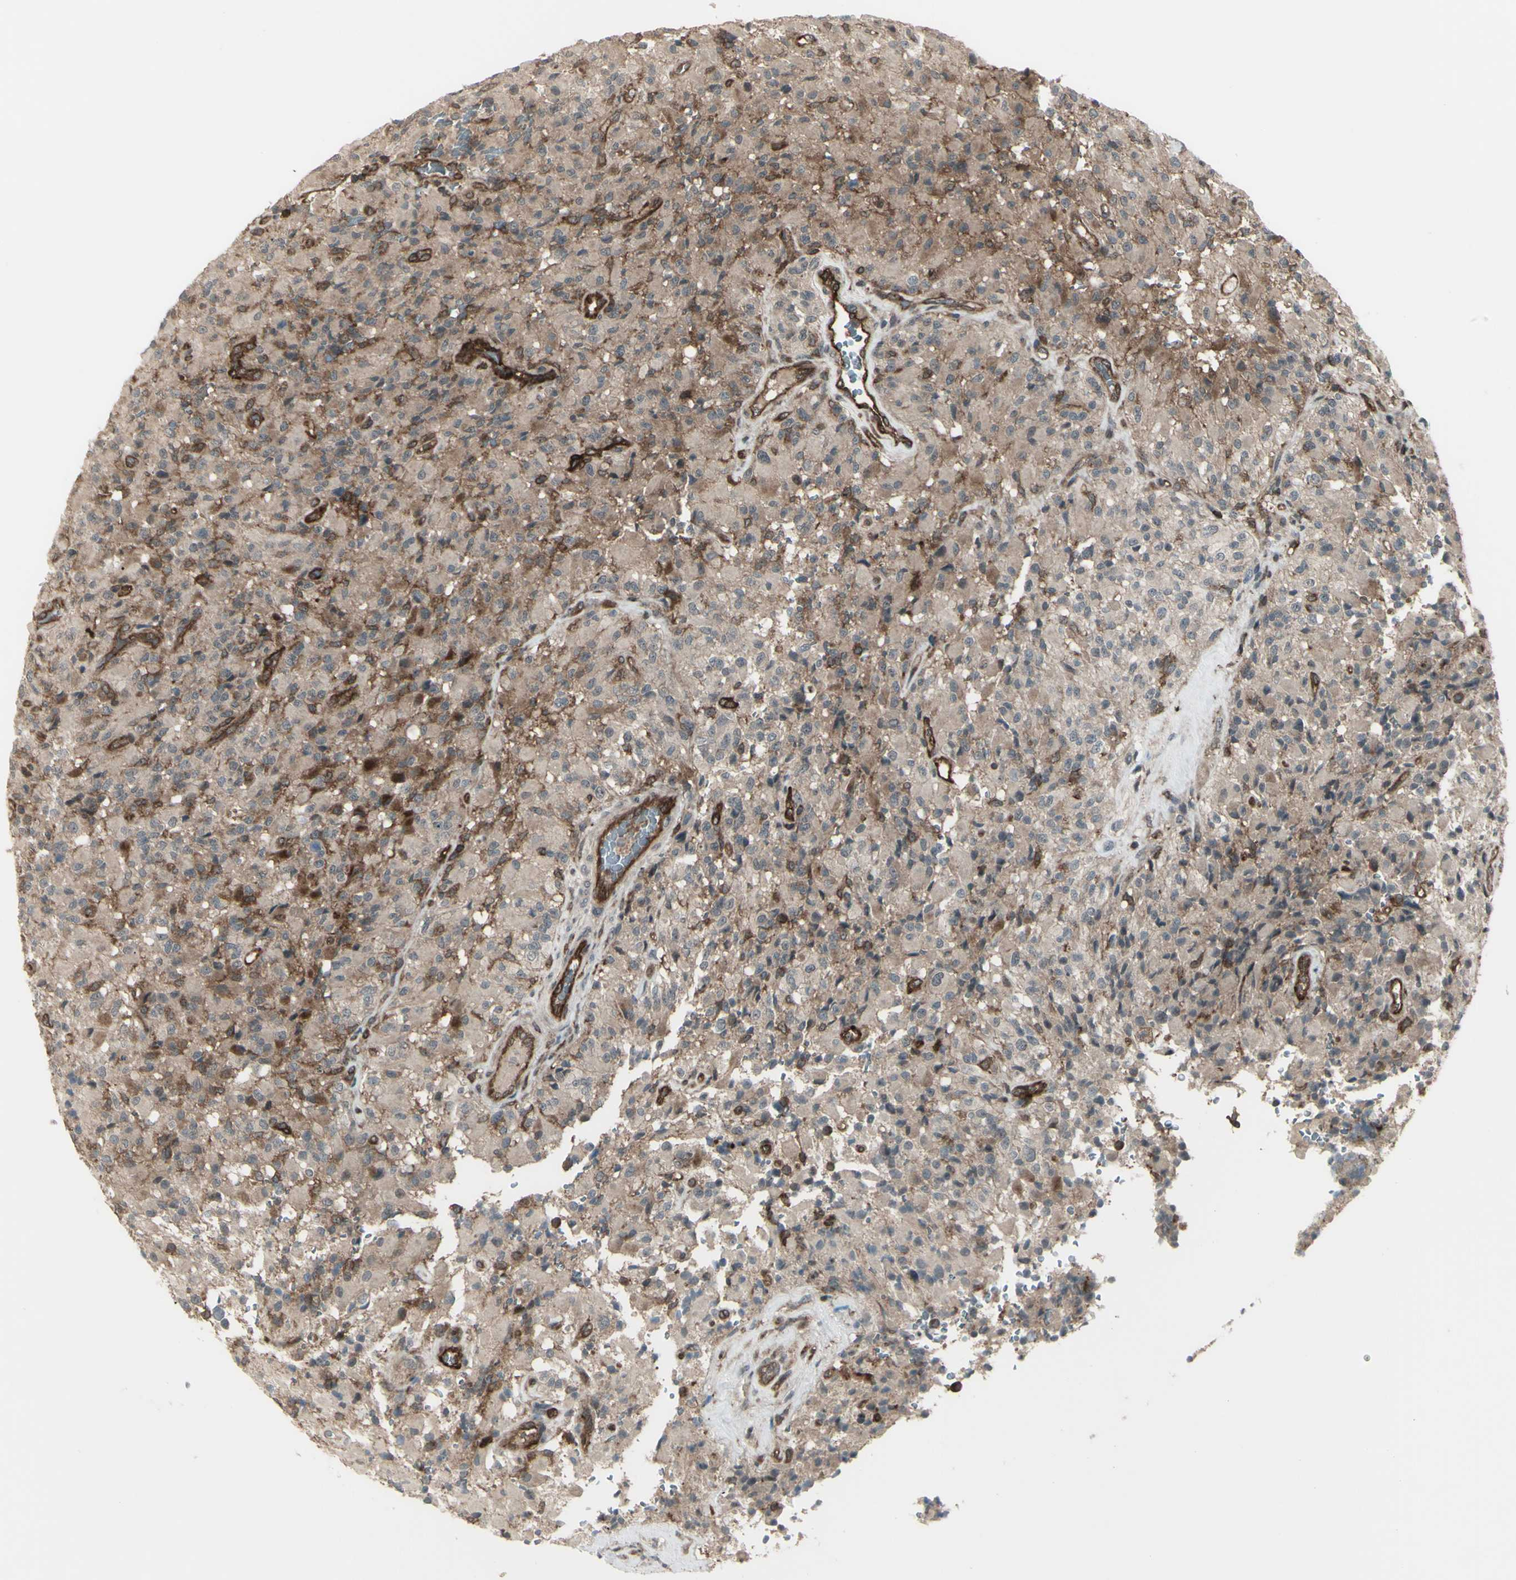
{"staining": {"intensity": "weak", "quantity": ">75%", "location": "cytoplasmic/membranous"}, "tissue": "glioma", "cell_type": "Tumor cells", "image_type": "cancer", "snomed": [{"axis": "morphology", "description": "Glioma, malignant, High grade"}, {"axis": "topography", "description": "Brain"}], "caption": "Immunohistochemical staining of malignant glioma (high-grade) demonstrates weak cytoplasmic/membranous protein positivity in about >75% of tumor cells.", "gene": "FXYD5", "patient": {"sex": "male", "age": 71}}